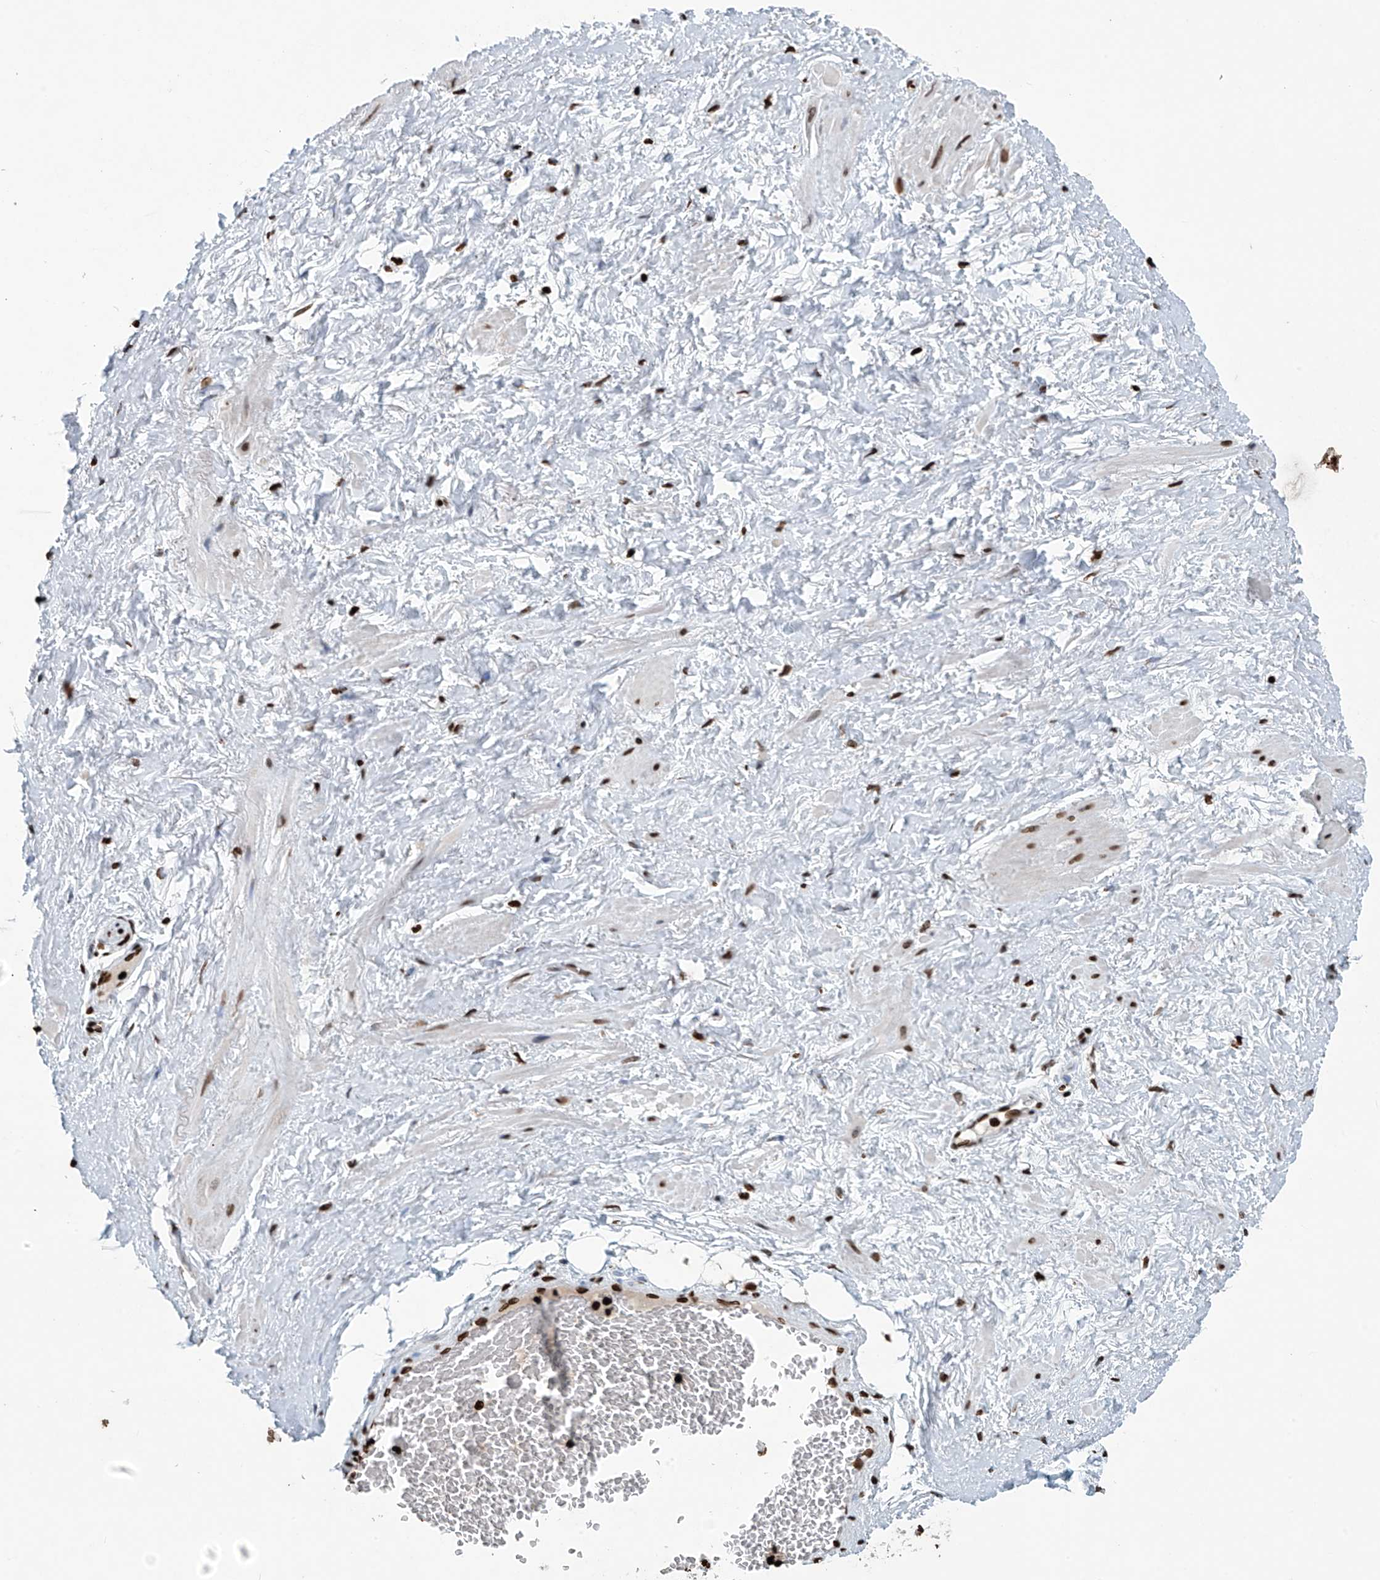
{"staining": {"intensity": "moderate", "quantity": ">75%", "location": "nuclear"}, "tissue": "adipose tissue", "cell_type": "Adipocytes", "image_type": "normal", "snomed": [{"axis": "morphology", "description": "Normal tissue, NOS"}, {"axis": "morphology", "description": "Adenocarcinoma, Low grade"}, {"axis": "topography", "description": "Prostate"}, {"axis": "topography", "description": "Peripheral nerve tissue"}], "caption": "A photomicrograph of human adipose tissue stained for a protein shows moderate nuclear brown staining in adipocytes. (IHC, brightfield microscopy, high magnification).", "gene": "H4C16", "patient": {"sex": "male", "age": 63}}